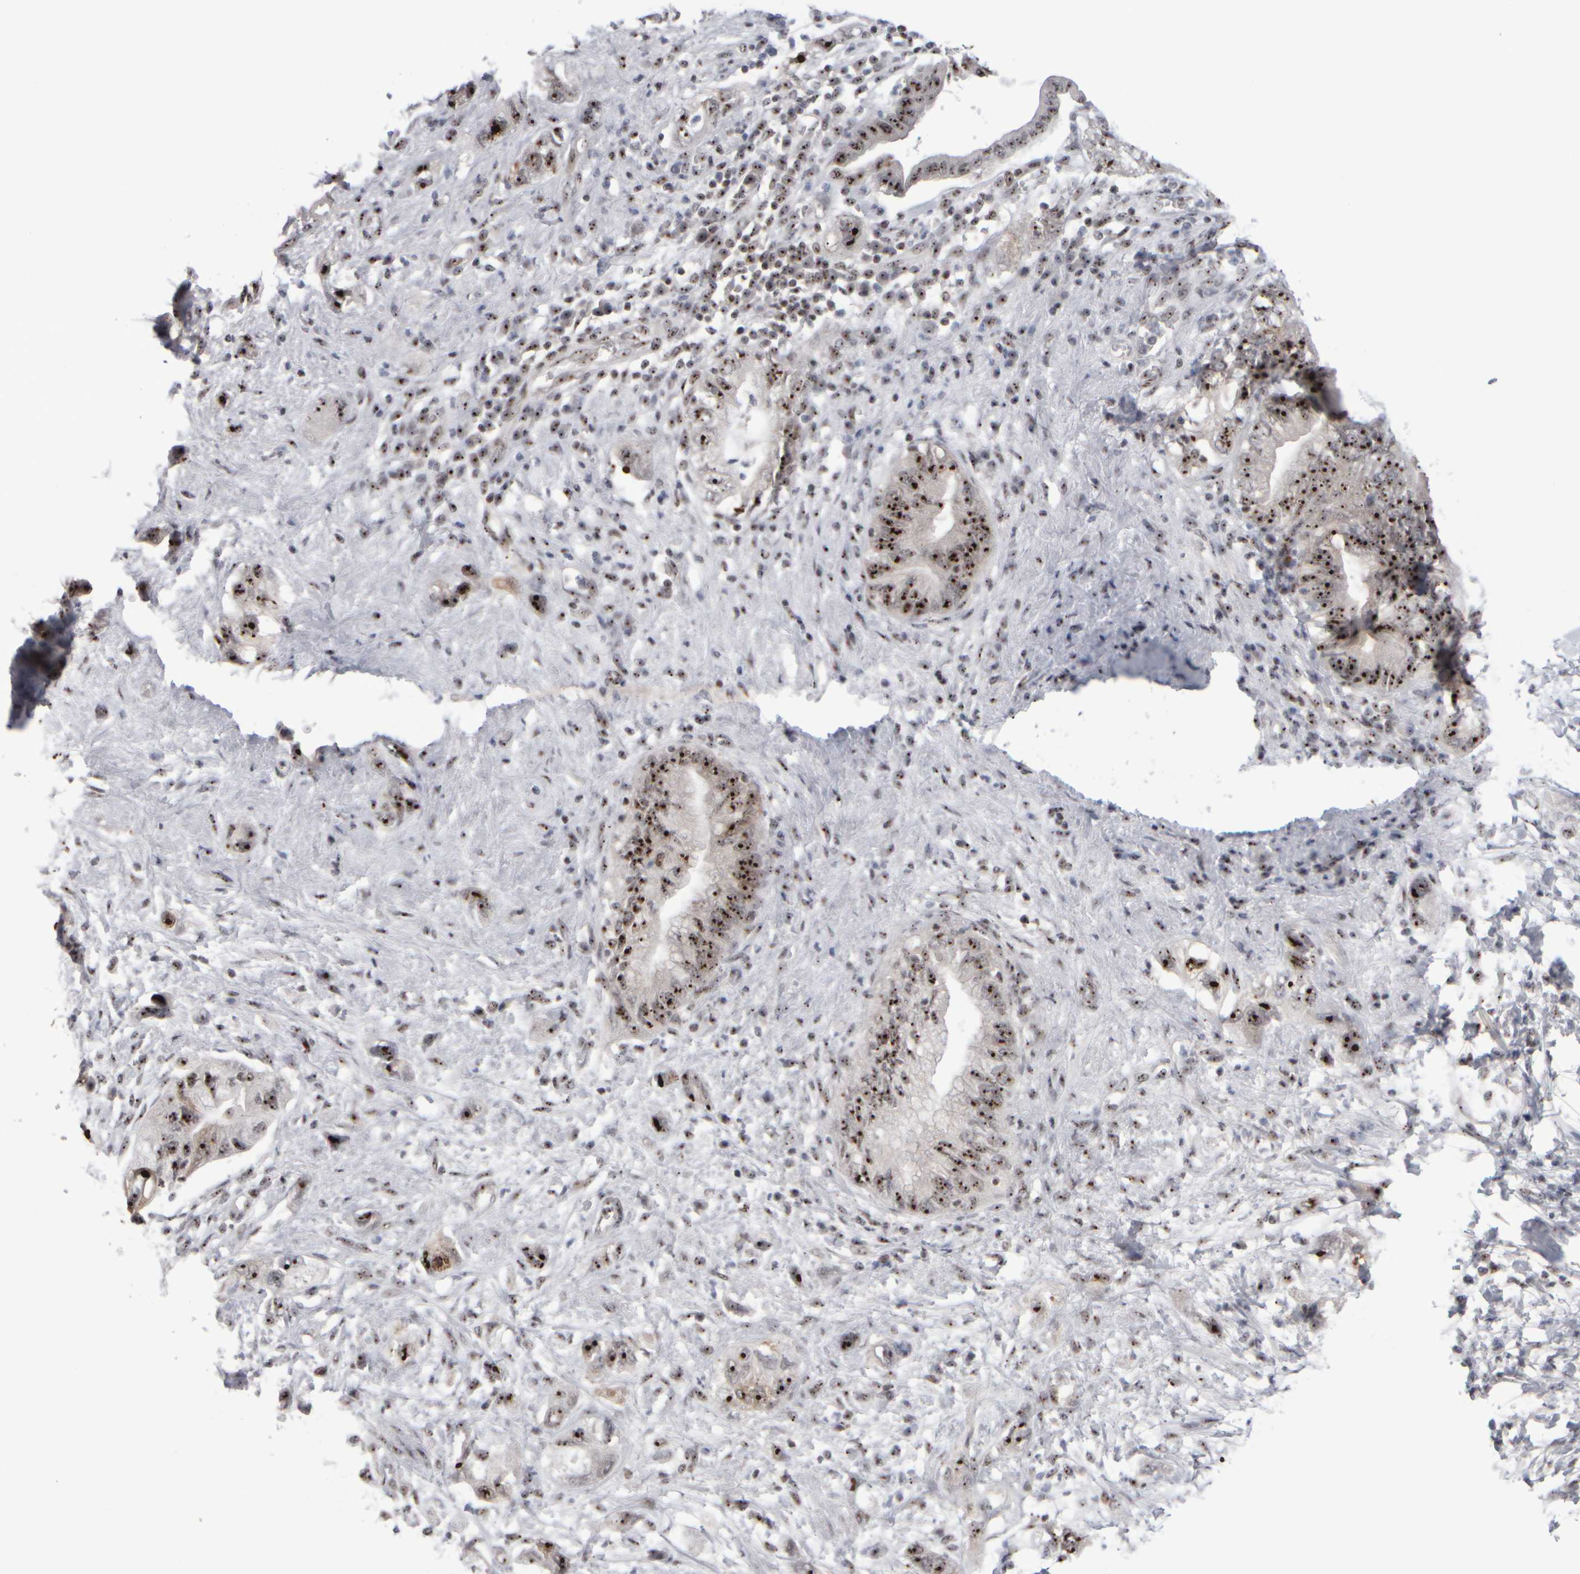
{"staining": {"intensity": "strong", "quantity": ">75%", "location": "nuclear"}, "tissue": "pancreatic cancer", "cell_type": "Tumor cells", "image_type": "cancer", "snomed": [{"axis": "morphology", "description": "Adenocarcinoma, NOS"}, {"axis": "topography", "description": "Pancreas"}], "caption": "IHC (DAB) staining of pancreatic cancer demonstrates strong nuclear protein expression in about >75% of tumor cells. The staining is performed using DAB (3,3'-diaminobenzidine) brown chromogen to label protein expression. The nuclei are counter-stained blue using hematoxylin.", "gene": "SURF6", "patient": {"sex": "female", "age": 73}}